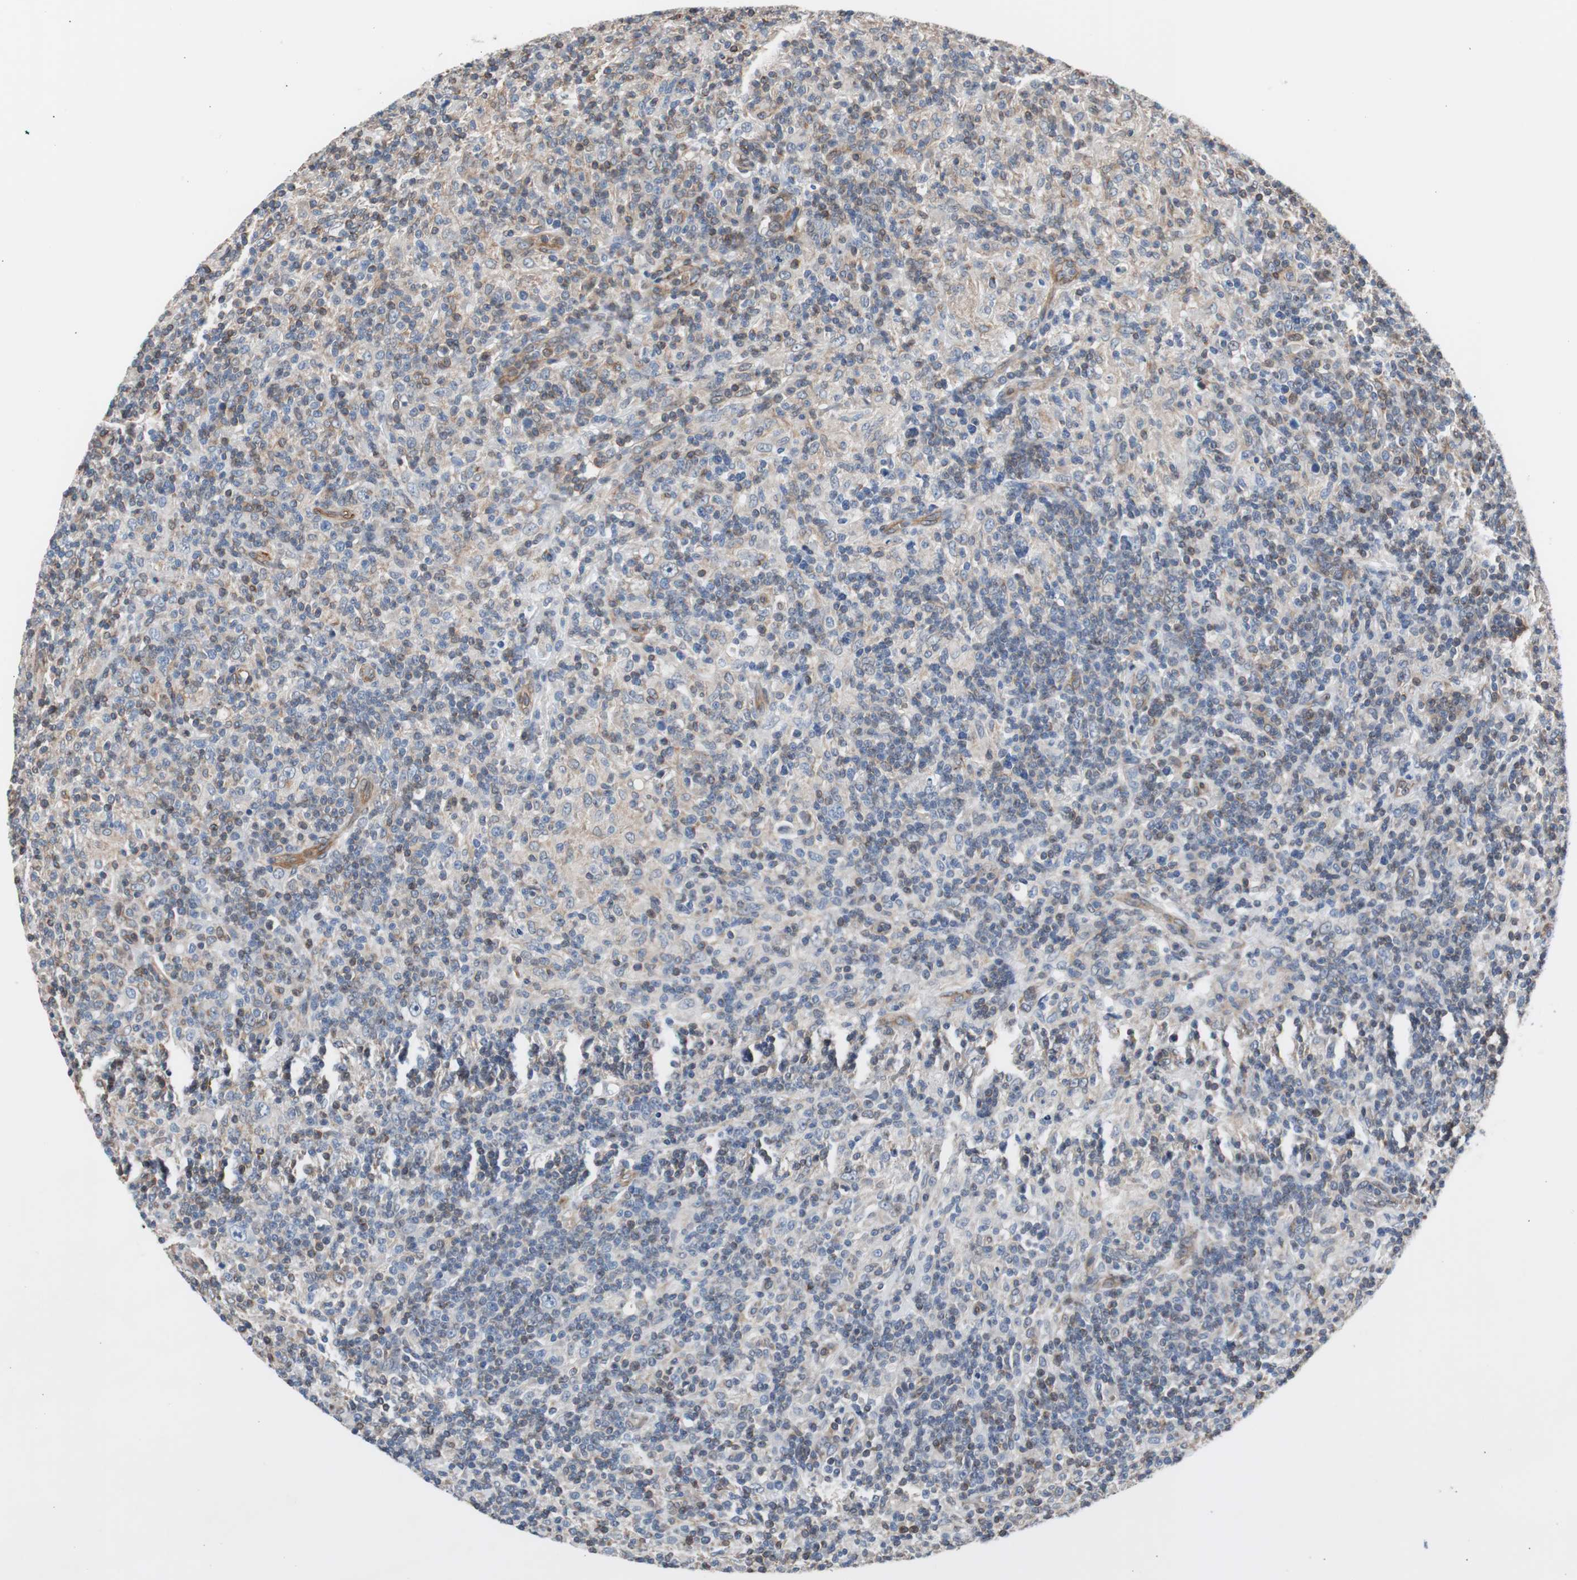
{"staining": {"intensity": "weak", "quantity": "<25%", "location": "cytoplasmic/membranous"}, "tissue": "lymphoma", "cell_type": "Tumor cells", "image_type": "cancer", "snomed": [{"axis": "morphology", "description": "Hodgkin's disease, NOS"}, {"axis": "topography", "description": "Lymph node"}], "caption": "Immunohistochemical staining of lymphoma demonstrates no significant positivity in tumor cells.", "gene": "KIF3B", "patient": {"sex": "male", "age": 70}}